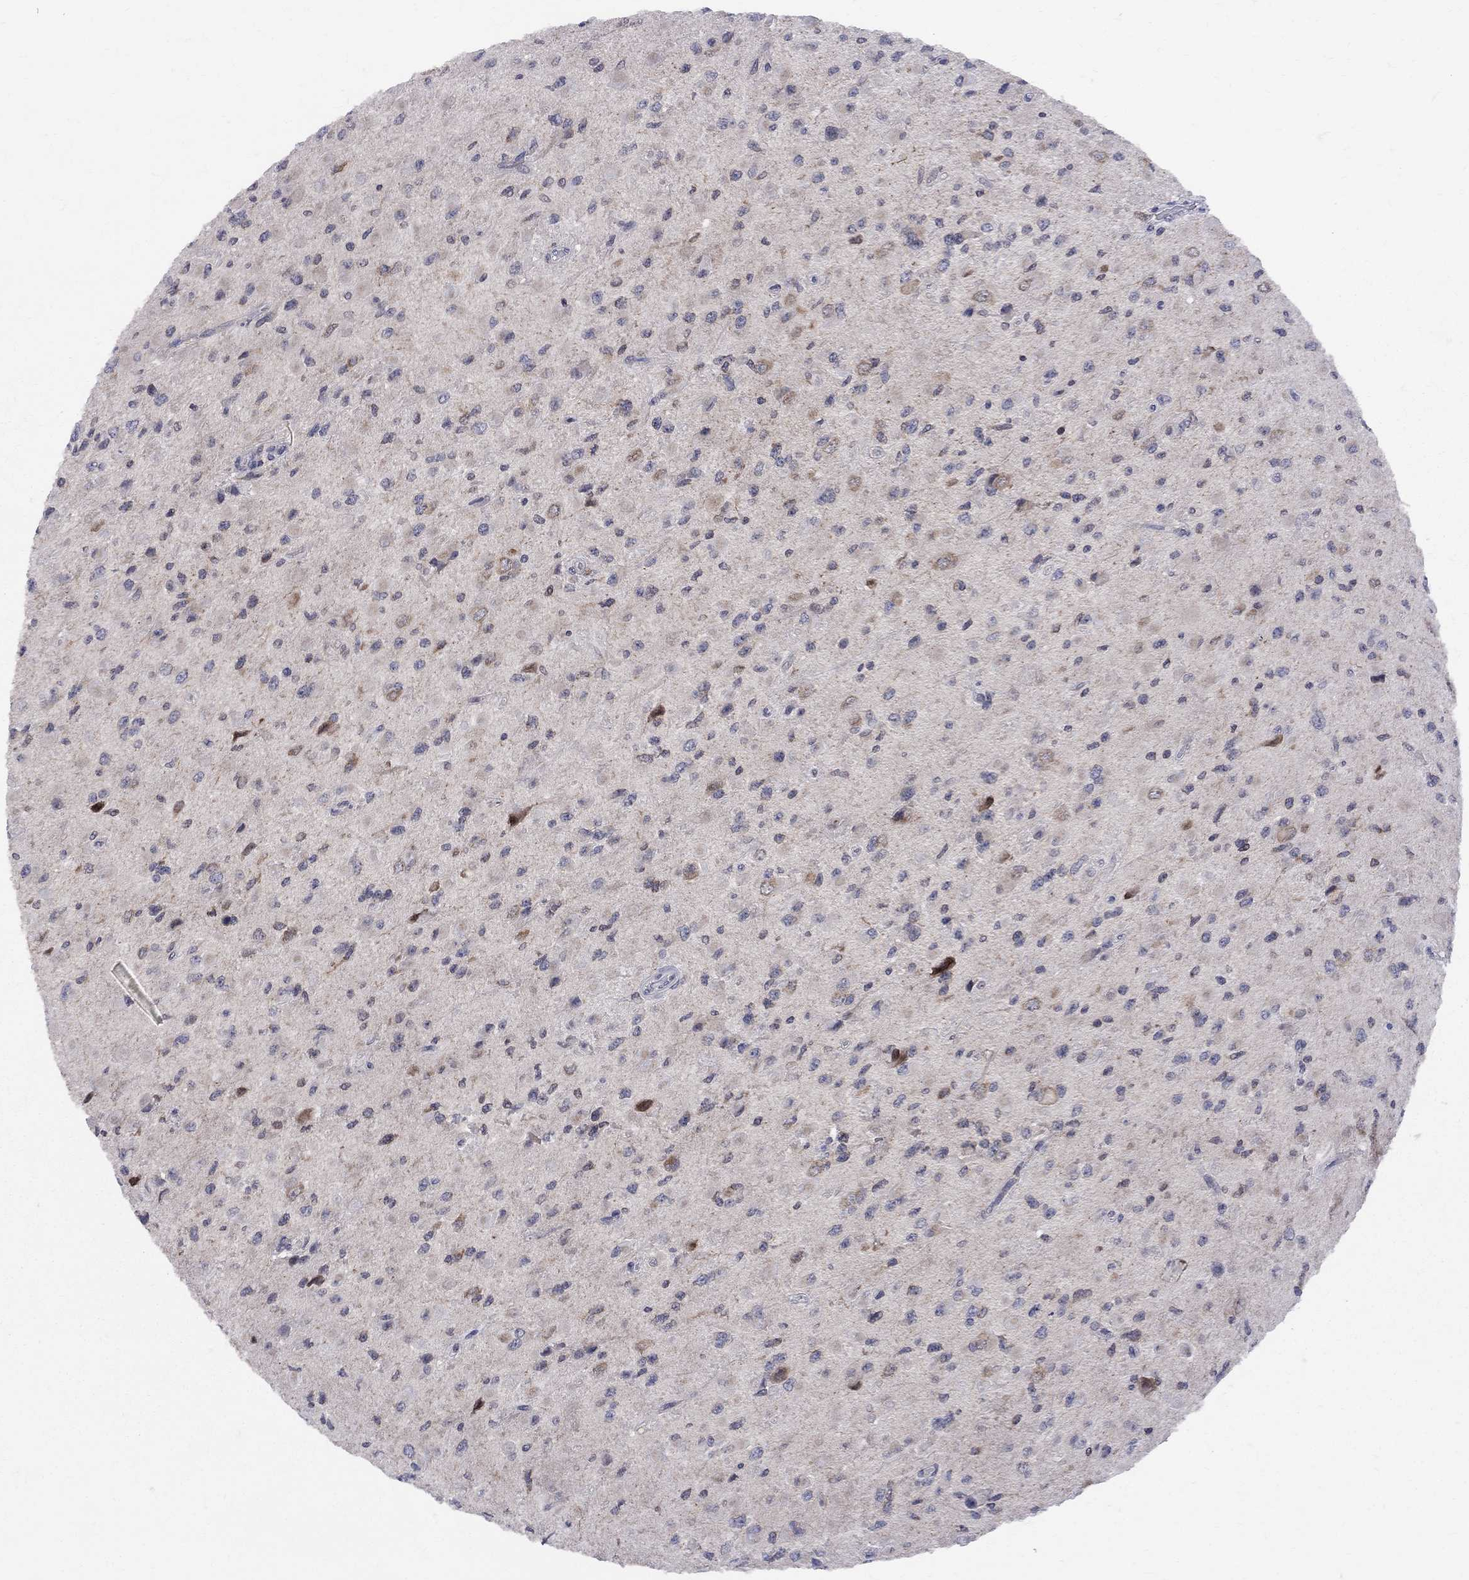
{"staining": {"intensity": "moderate", "quantity": "25%-75%", "location": "cytoplasmic/membranous"}, "tissue": "glioma", "cell_type": "Tumor cells", "image_type": "cancer", "snomed": [{"axis": "morphology", "description": "Glioma, malignant, High grade"}, {"axis": "topography", "description": "Cerebral cortex"}], "caption": "Immunohistochemical staining of human glioma reveals medium levels of moderate cytoplasmic/membranous protein expression in about 25%-75% of tumor cells.", "gene": "CNOT11", "patient": {"sex": "male", "age": 35}}